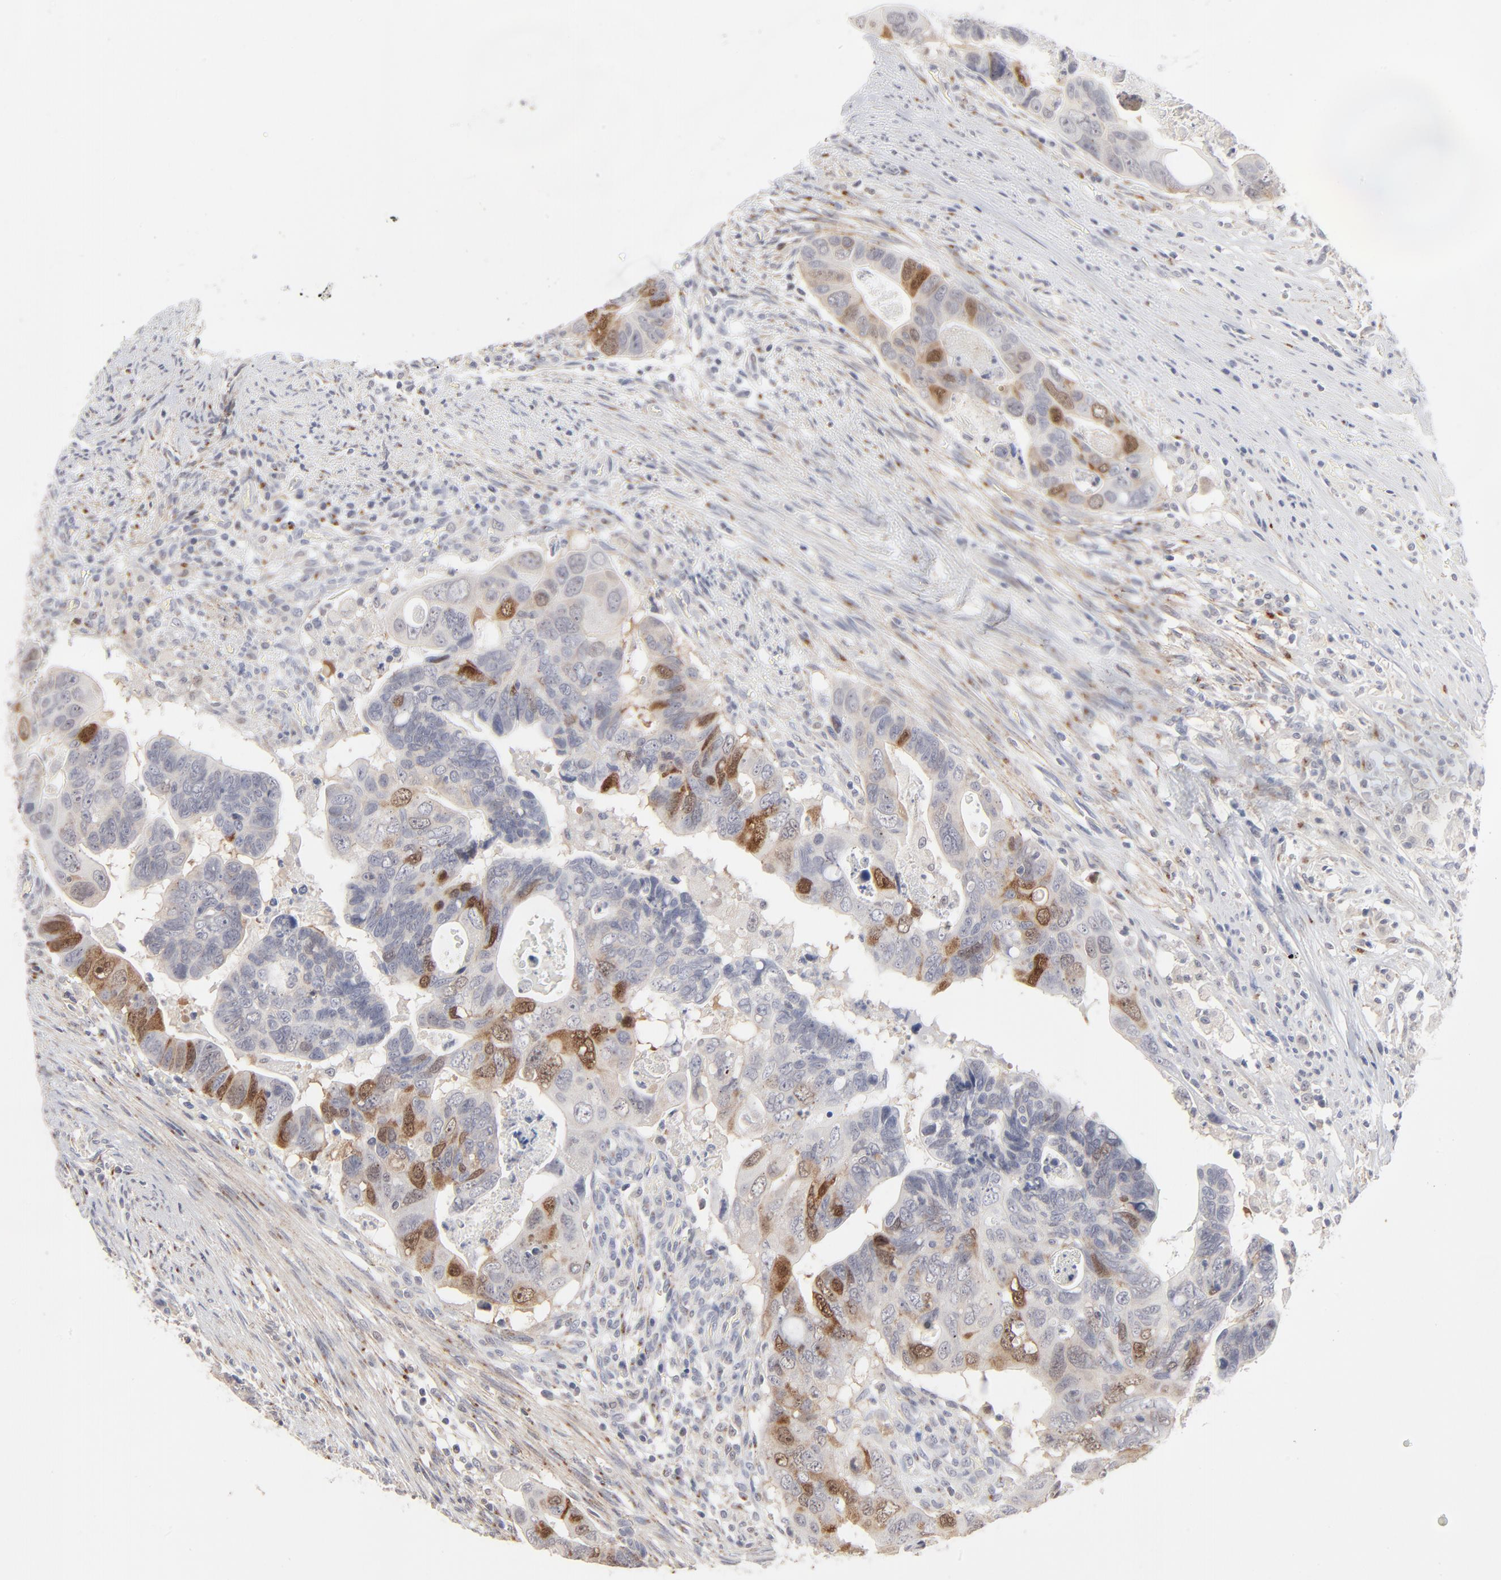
{"staining": {"intensity": "moderate", "quantity": "<25%", "location": "cytoplasmic/membranous,nuclear"}, "tissue": "colorectal cancer", "cell_type": "Tumor cells", "image_type": "cancer", "snomed": [{"axis": "morphology", "description": "Adenocarcinoma, NOS"}, {"axis": "topography", "description": "Rectum"}], "caption": "The photomicrograph shows immunohistochemical staining of adenocarcinoma (colorectal). There is moderate cytoplasmic/membranous and nuclear staining is present in about <25% of tumor cells.", "gene": "AURKA", "patient": {"sex": "male", "age": 53}}